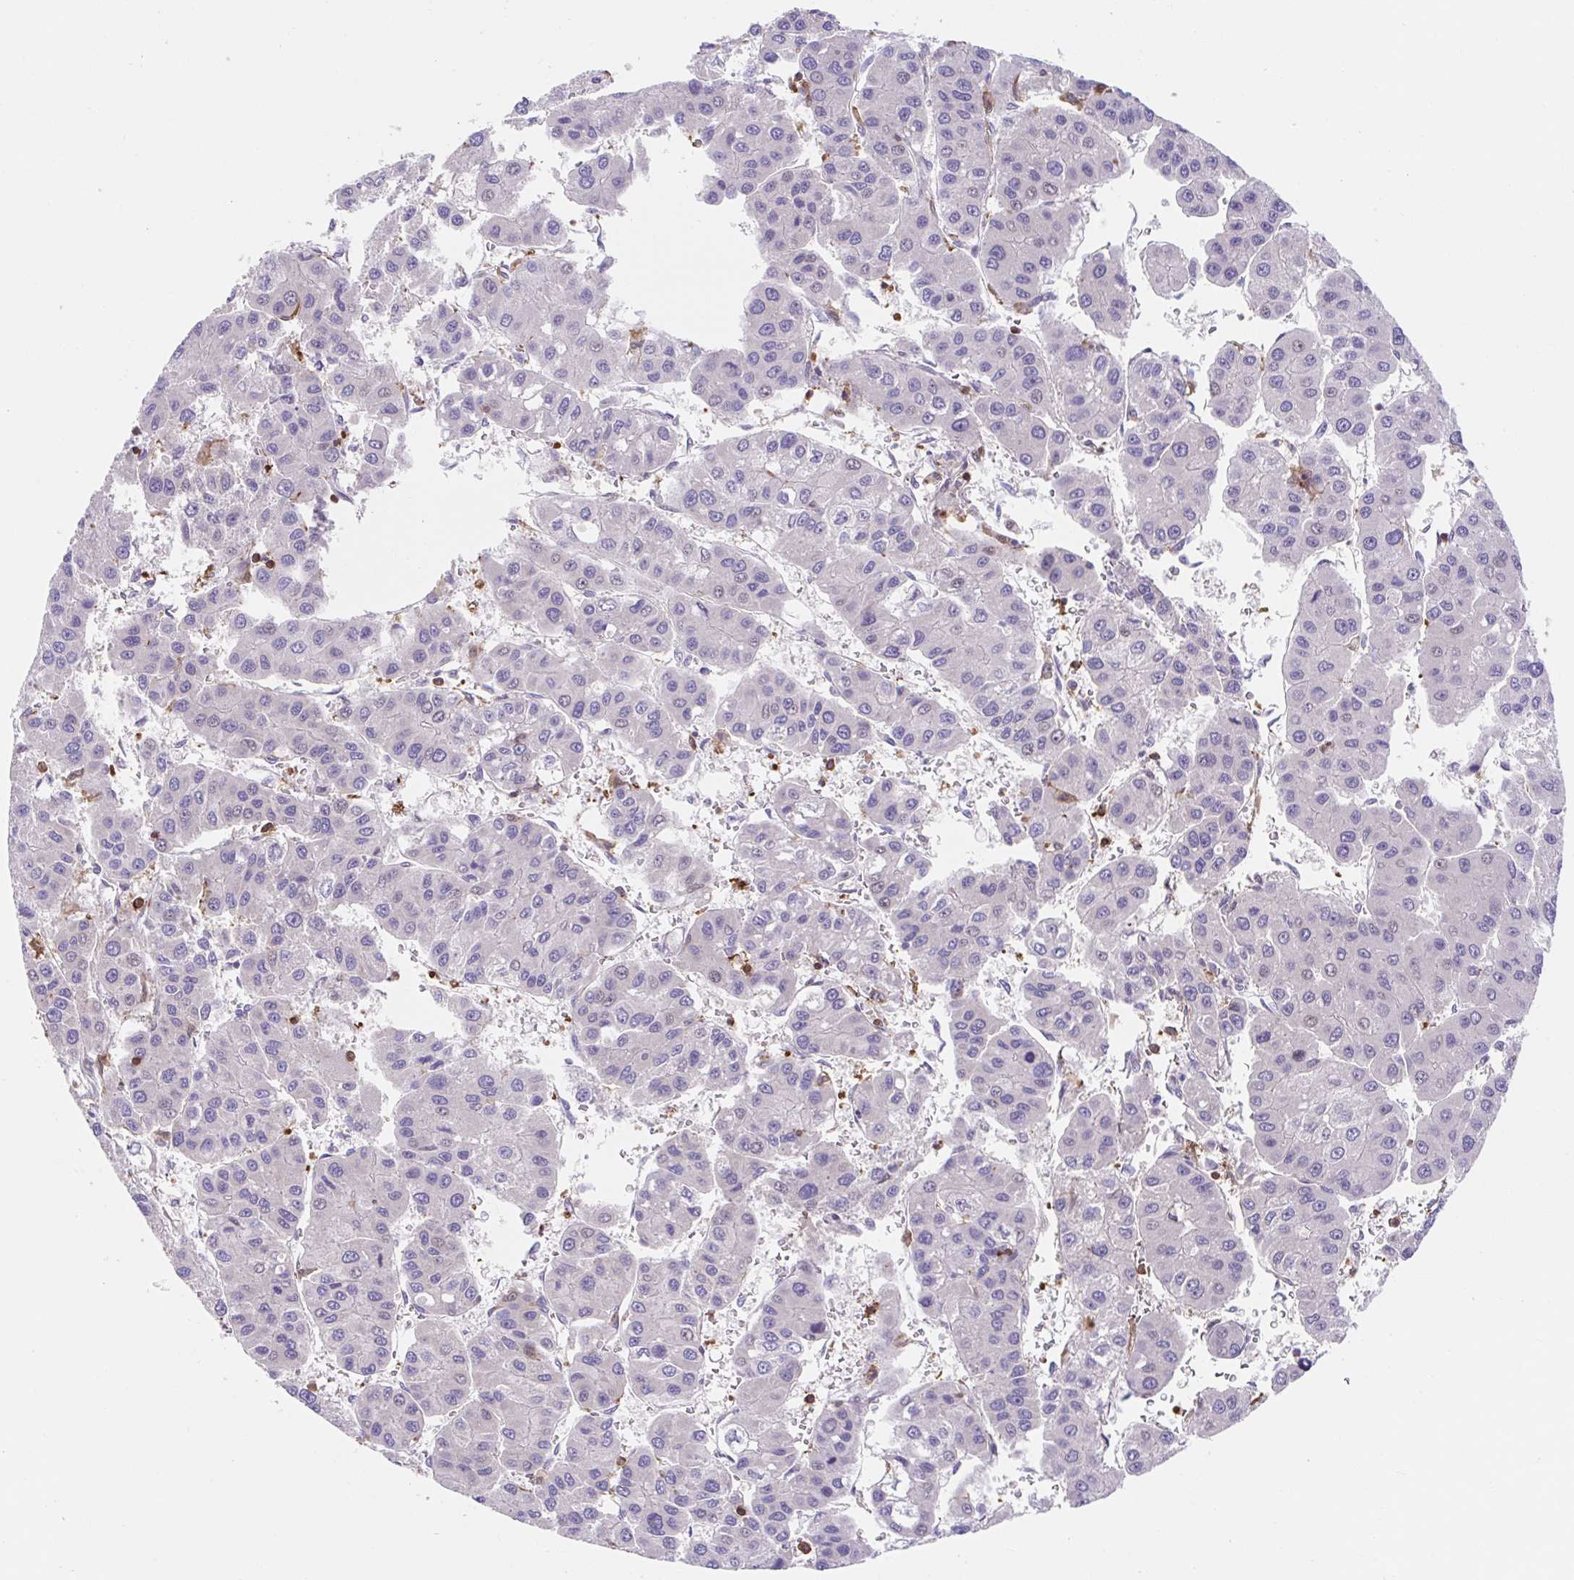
{"staining": {"intensity": "negative", "quantity": "none", "location": "none"}, "tissue": "liver cancer", "cell_type": "Tumor cells", "image_type": "cancer", "snomed": [{"axis": "morphology", "description": "Carcinoma, Hepatocellular, NOS"}, {"axis": "topography", "description": "Liver"}], "caption": "This is a micrograph of immunohistochemistry staining of hepatocellular carcinoma (liver), which shows no expression in tumor cells.", "gene": "TPRG1", "patient": {"sex": "male", "age": 73}}